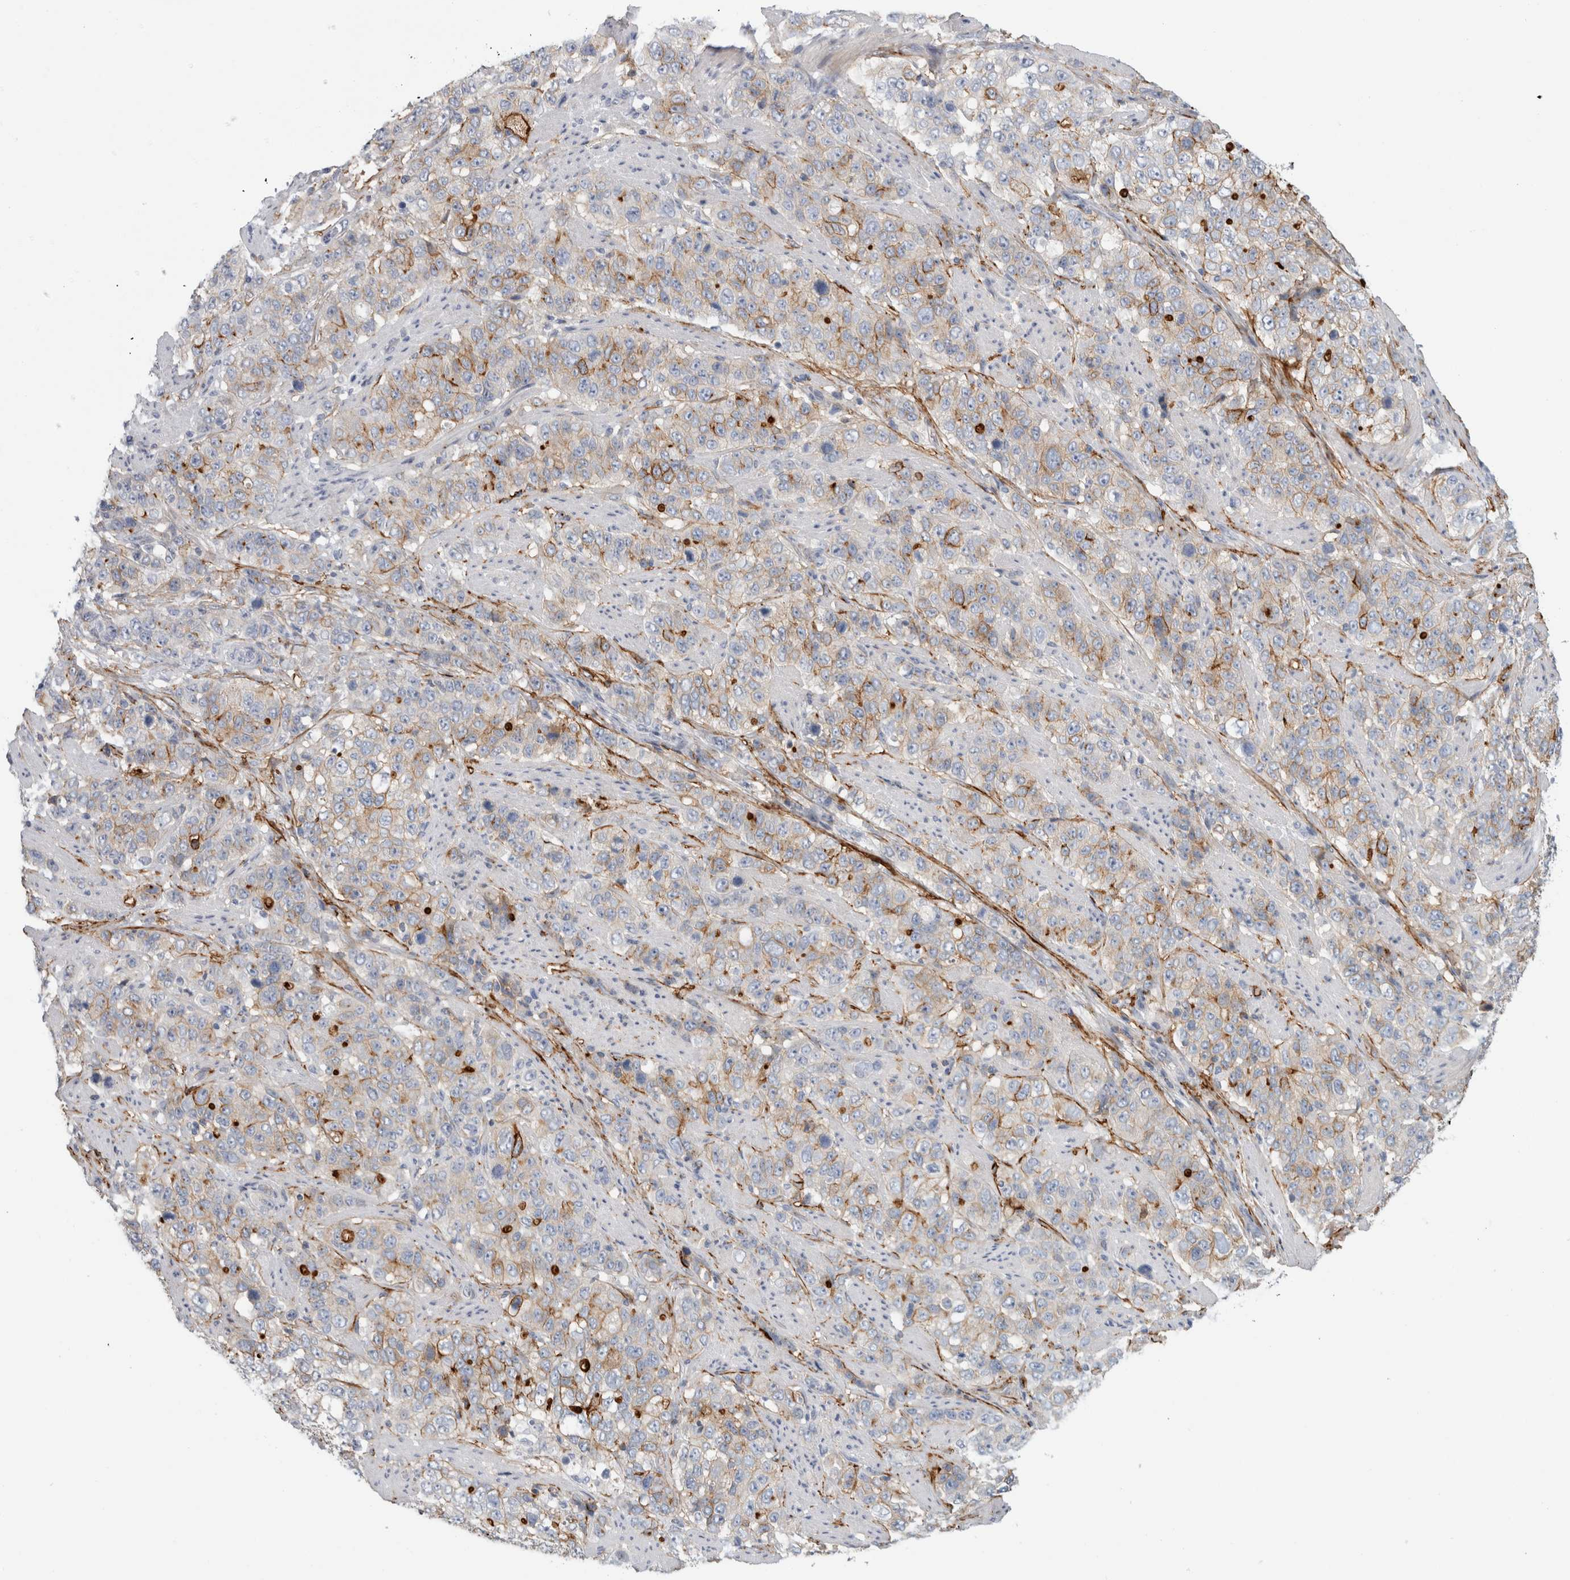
{"staining": {"intensity": "strong", "quantity": "<25%", "location": "cytoplasmic/membranous"}, "tissue": "stomach cancer", "cell_type": "Tumor cells", "image_type": "cancer", "snomed": [{"axis": "morphology", "description": "Adenocarcinoma, NOS"}, {"axis": "topography", "description": "Stomach"}], "caption": "Stomach adenocarcinoma stained with DAB IHC shows medium levels of strong cytoplasmic/membranous staining in approximately <25% of tumor cells.", "gene": "CD55", "patient": {"sex": "male", "age": 48}}